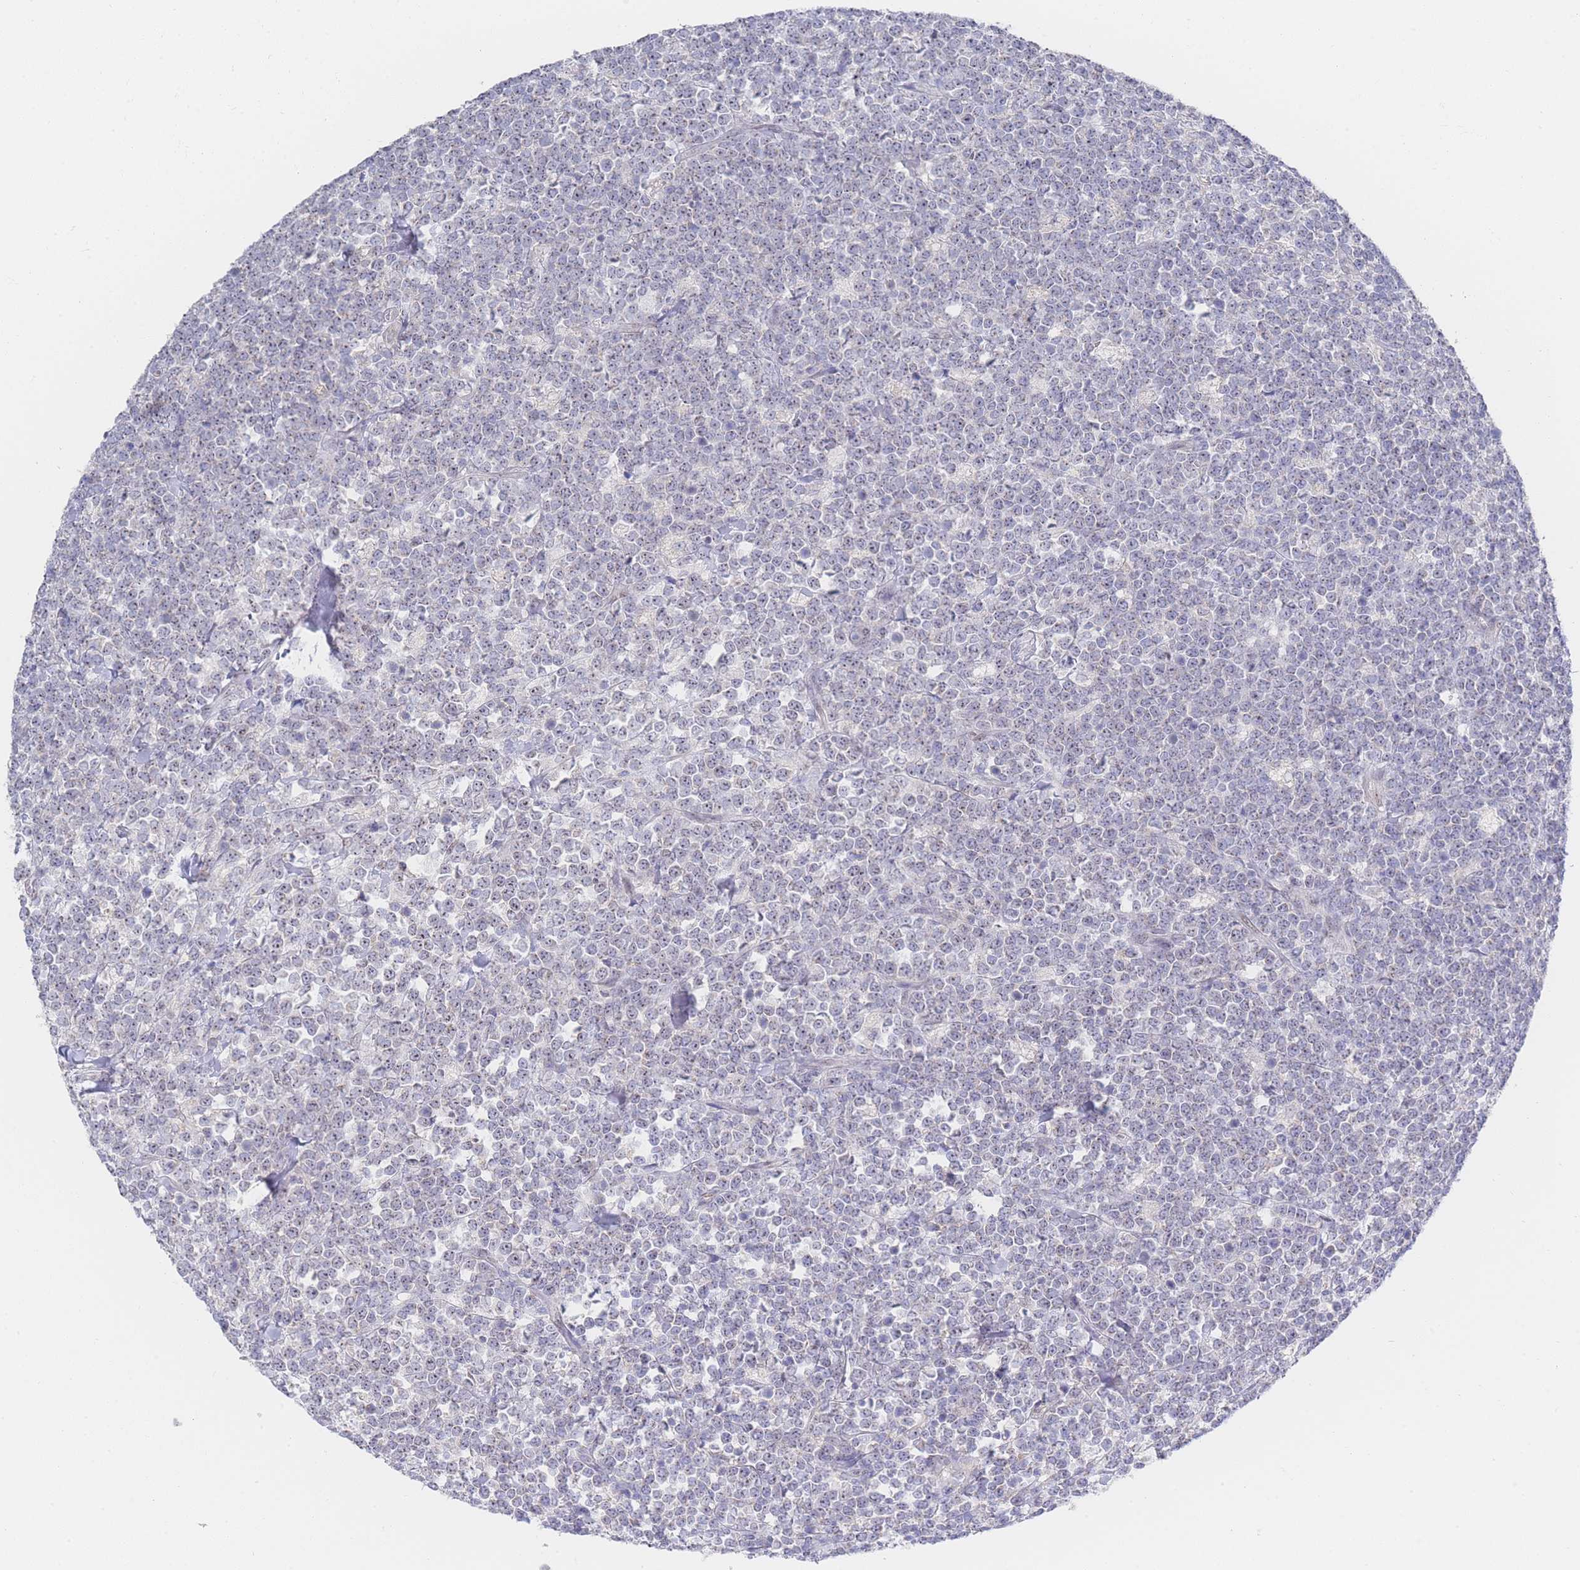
{"staining": {"intensity": "weak", "quantity": "25%-75%", "location": "nuclear"}, "tissue": "lymphoma", "cell_type": "Tumor cells", "image_type": "cancer", "snomed": [{"axis": "morphology", "description": "Malignant lymphoma, non-Hodgkin's type, High grade"}, {"axis": "topography", "description": "Small intestine"}, {"axis": "topography", "description": "Colon"}], "caption": "Immunohistochemical staining of human lymphoma displays weak nuclear protein expression in about 25%-75% of tumor cells.", "gene": "ZNF142", "patient": {"sex": "male", "age": 8}}